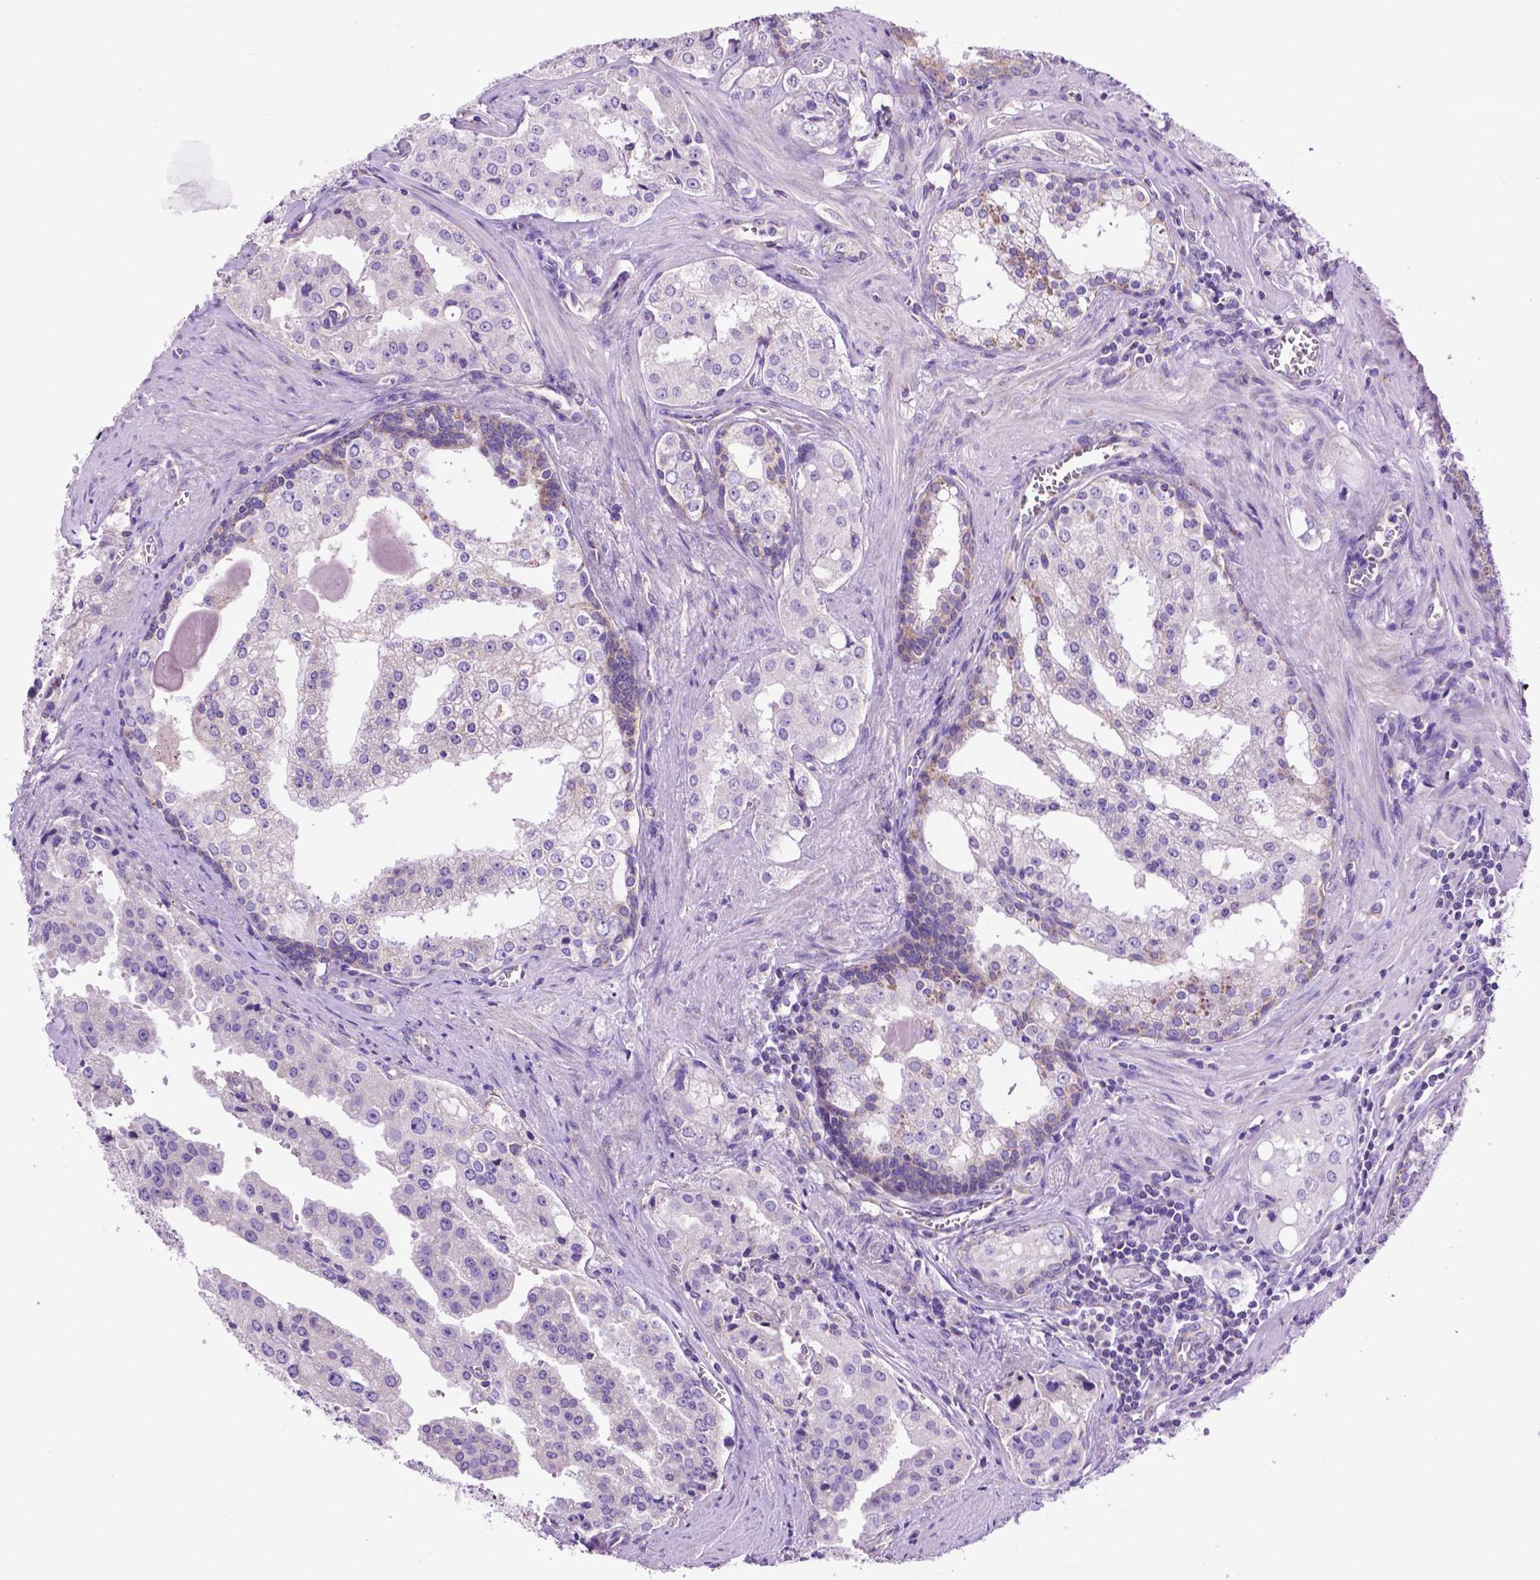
{"staining": {"intensity": "weak", "quantity": "<25%", "location": "cytoplasmic/membranous"}, "tissue": "prostate cancer", "cell_type": "Tumor cells", "image_type": "cancer", "snomed": [{"axis": "morphology", "description": "Adenocarcinoma, High grade"}, {"axis": "topography", "description": "Prostate"}], "caption": "Immunohistochemistry (IHC) histopathology image of neoplastic tissue: prostate adenocarcinoma (high-grade) stained with DAB (3,3'-diaminobenzidine) exhibits no significant protein positivity in tumor cells.", "gene": "PHYHIP", "patient": {"sex": "male", "age": 68}}